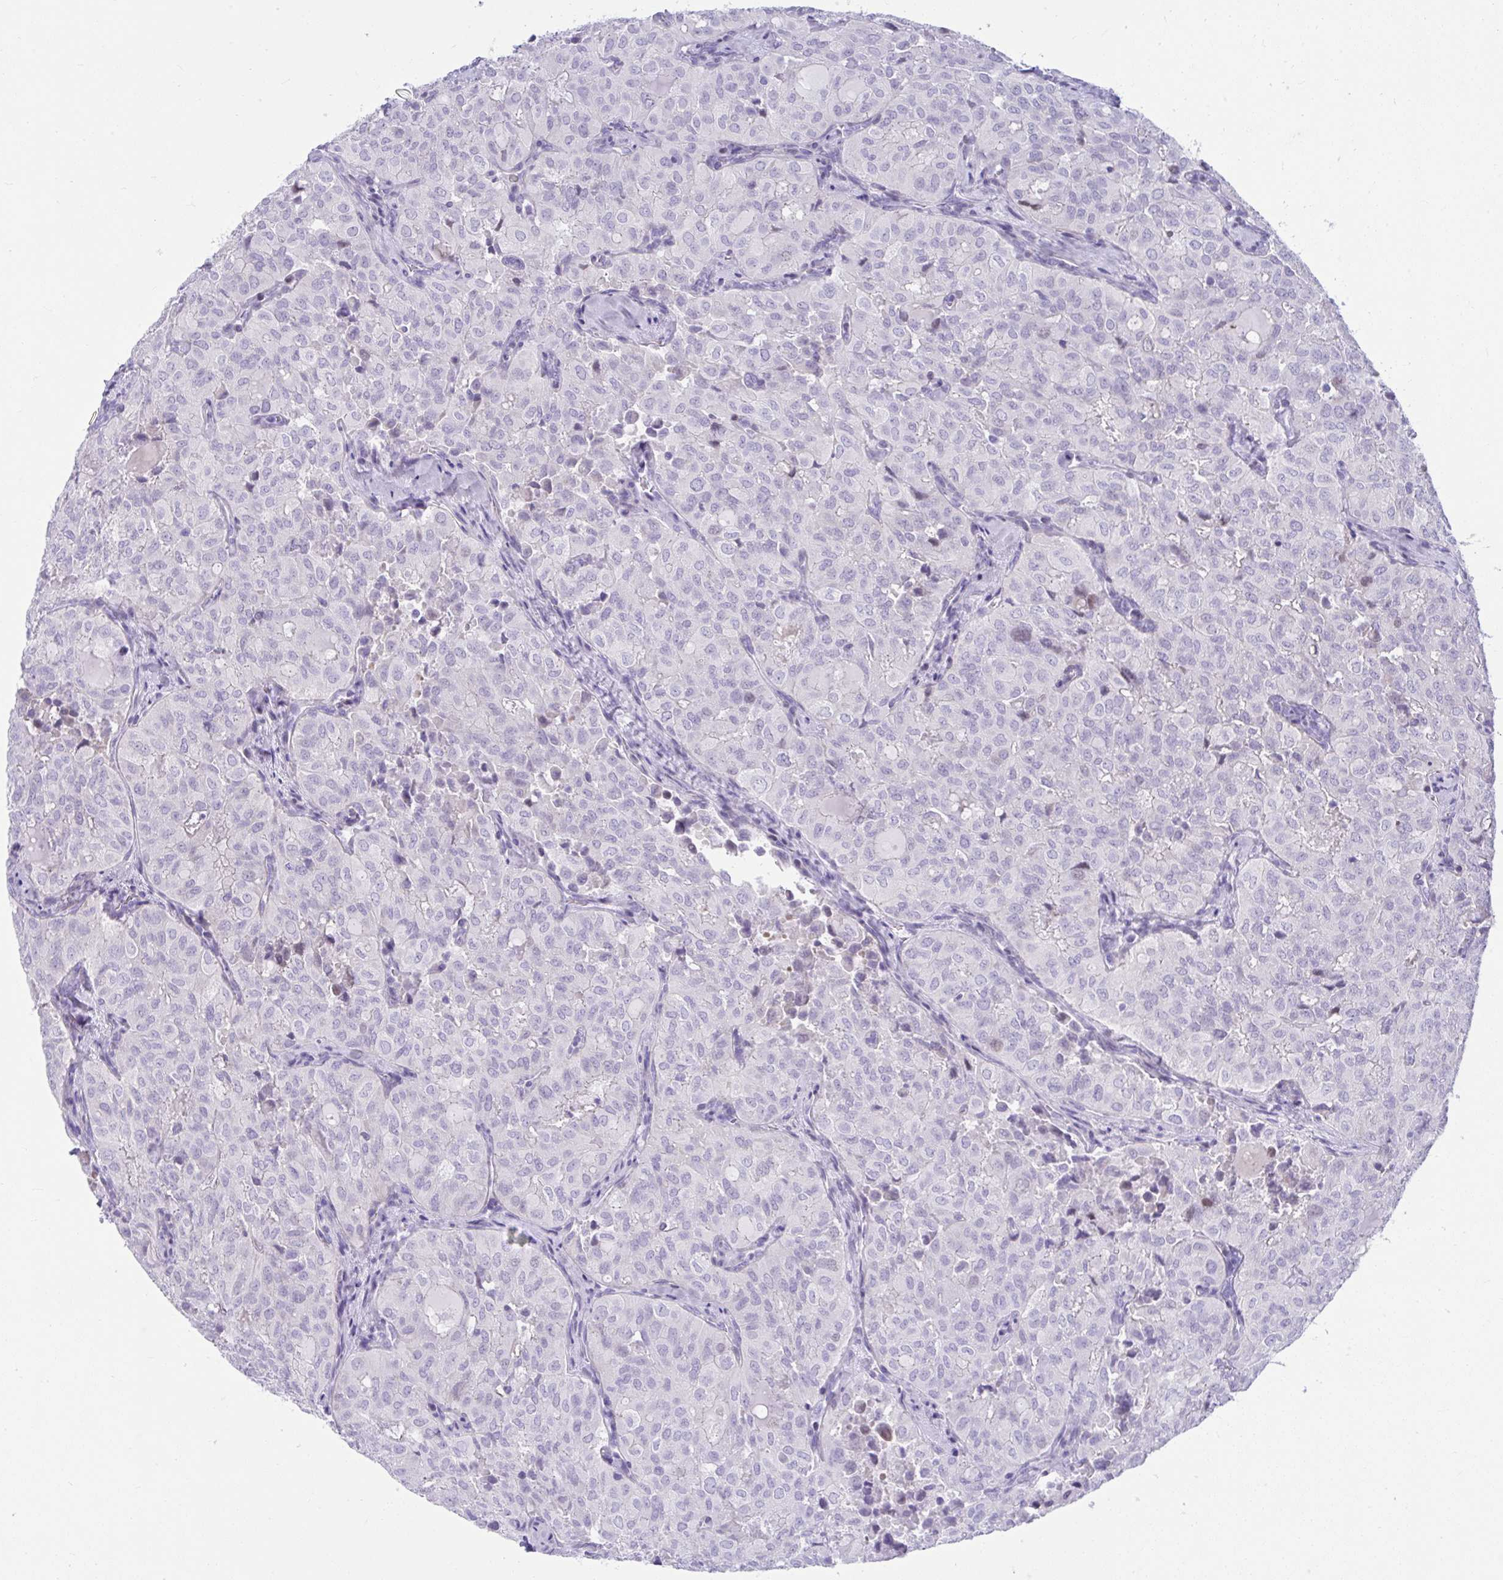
{"staining": {"intensity": "negative", "quantity": "none", "location": "none"}, "tissue": "thyroid cancer", "cell_type": "Tumor cells", "image_type": "cancer", "snomed": [{"axis": "morphology", "description": "Follicular adenoma carcinoma, NOS"}, {"axis": "topography", "description": "Thyroid gland"}], "caption": "Thyroid cancer (follicular adenoma carcinoma) was stained to show a protein in brown. There is no significant expression in tumor cells.", "gene": "ISL1", "patient": {"sex": "male", "age": 75}}